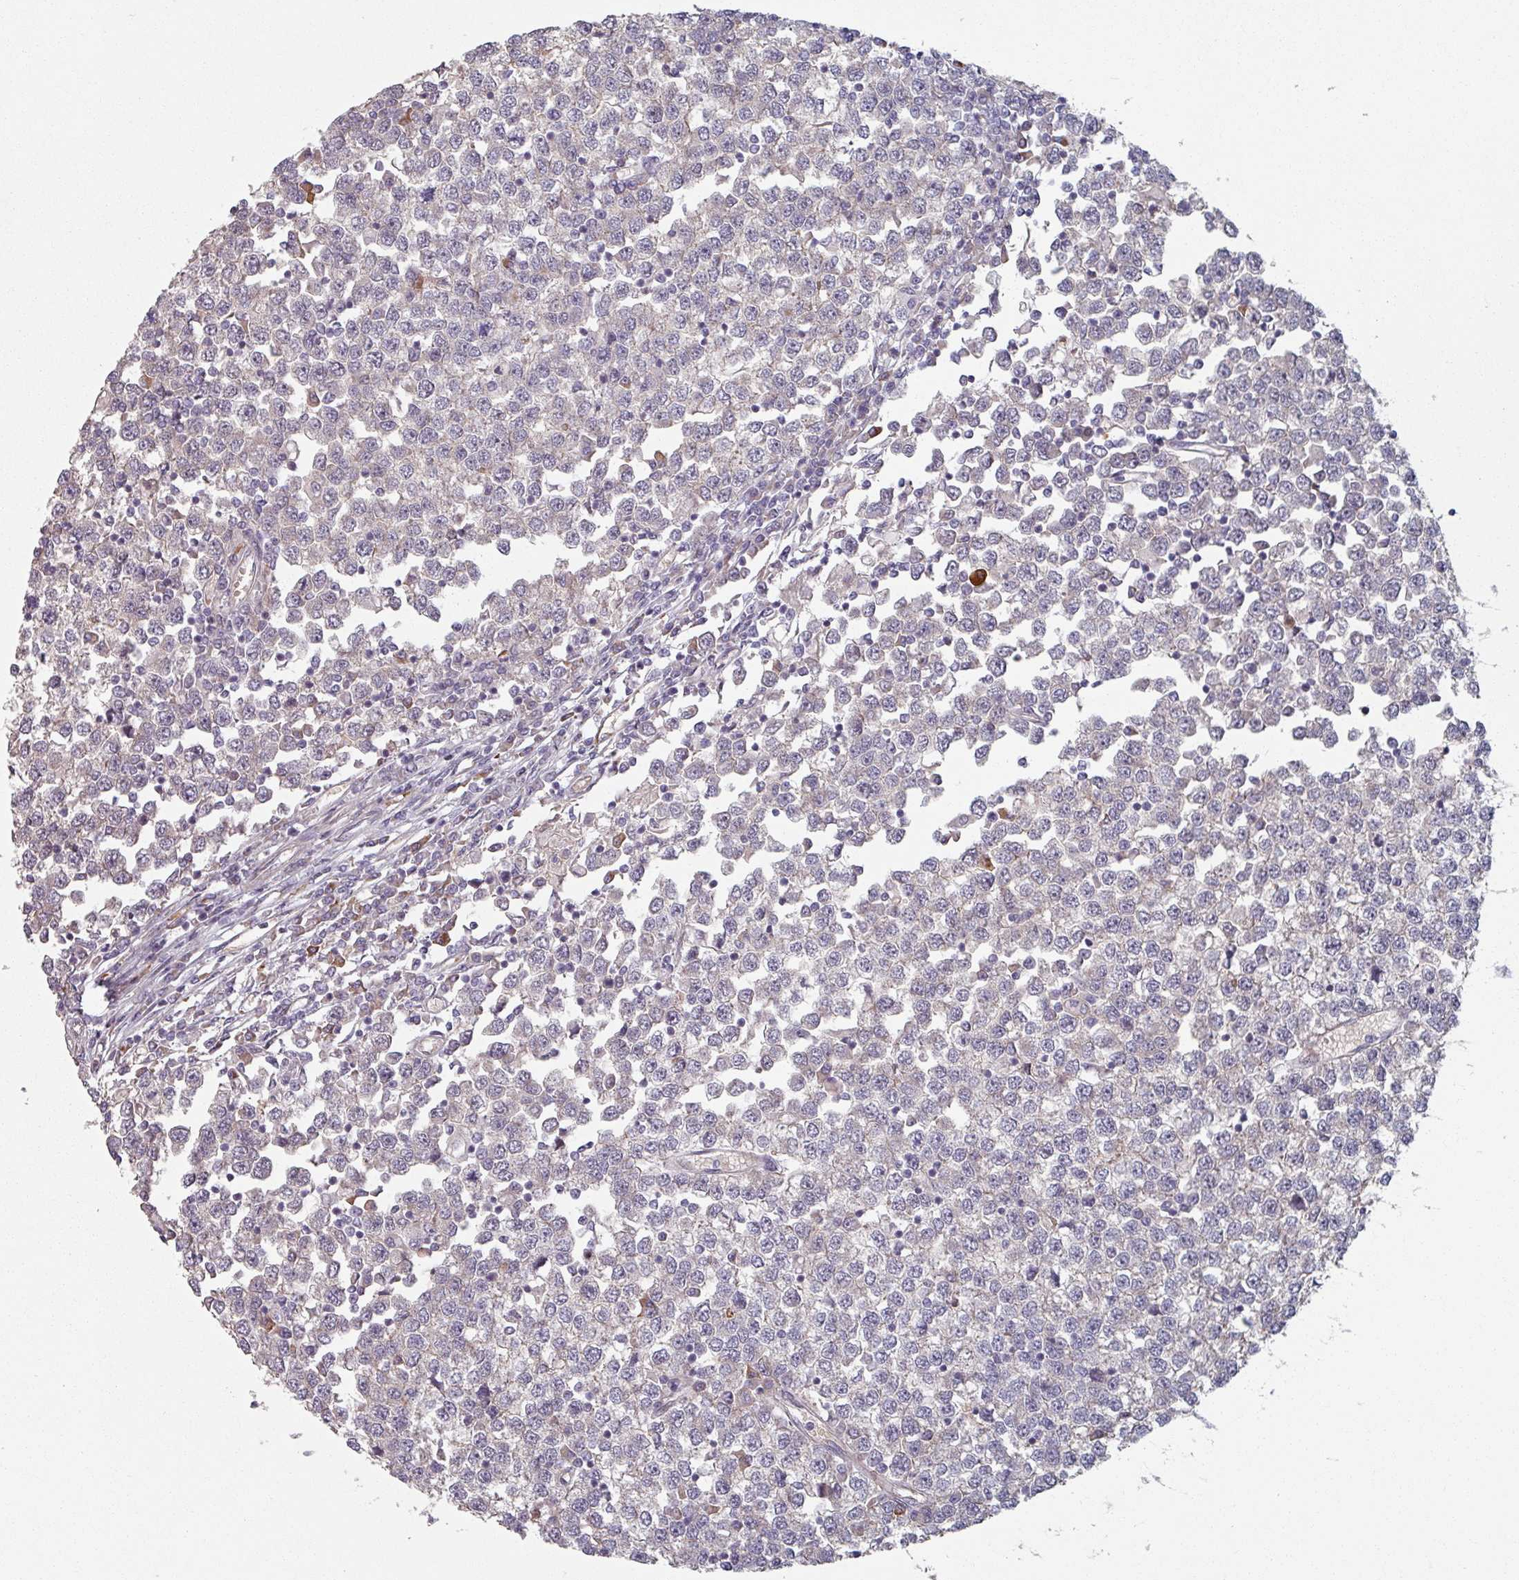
{"staining": {"intensity": "negative", "quantity": "none", "location": "none"}, "tissue": "testis cancer", "cell_type": "Tumor cells", "image_type": "cancer", "snomed": [{"axis": "morphology", "description": "Seminoma, NOS"}, {"axis": "topography", "description": "Testis"}], "caption": "Tumor cells are negative for protein expression in human testis cancer.", "gene": "C4BPB", "patient": {"sex": "male", "age": 65}}